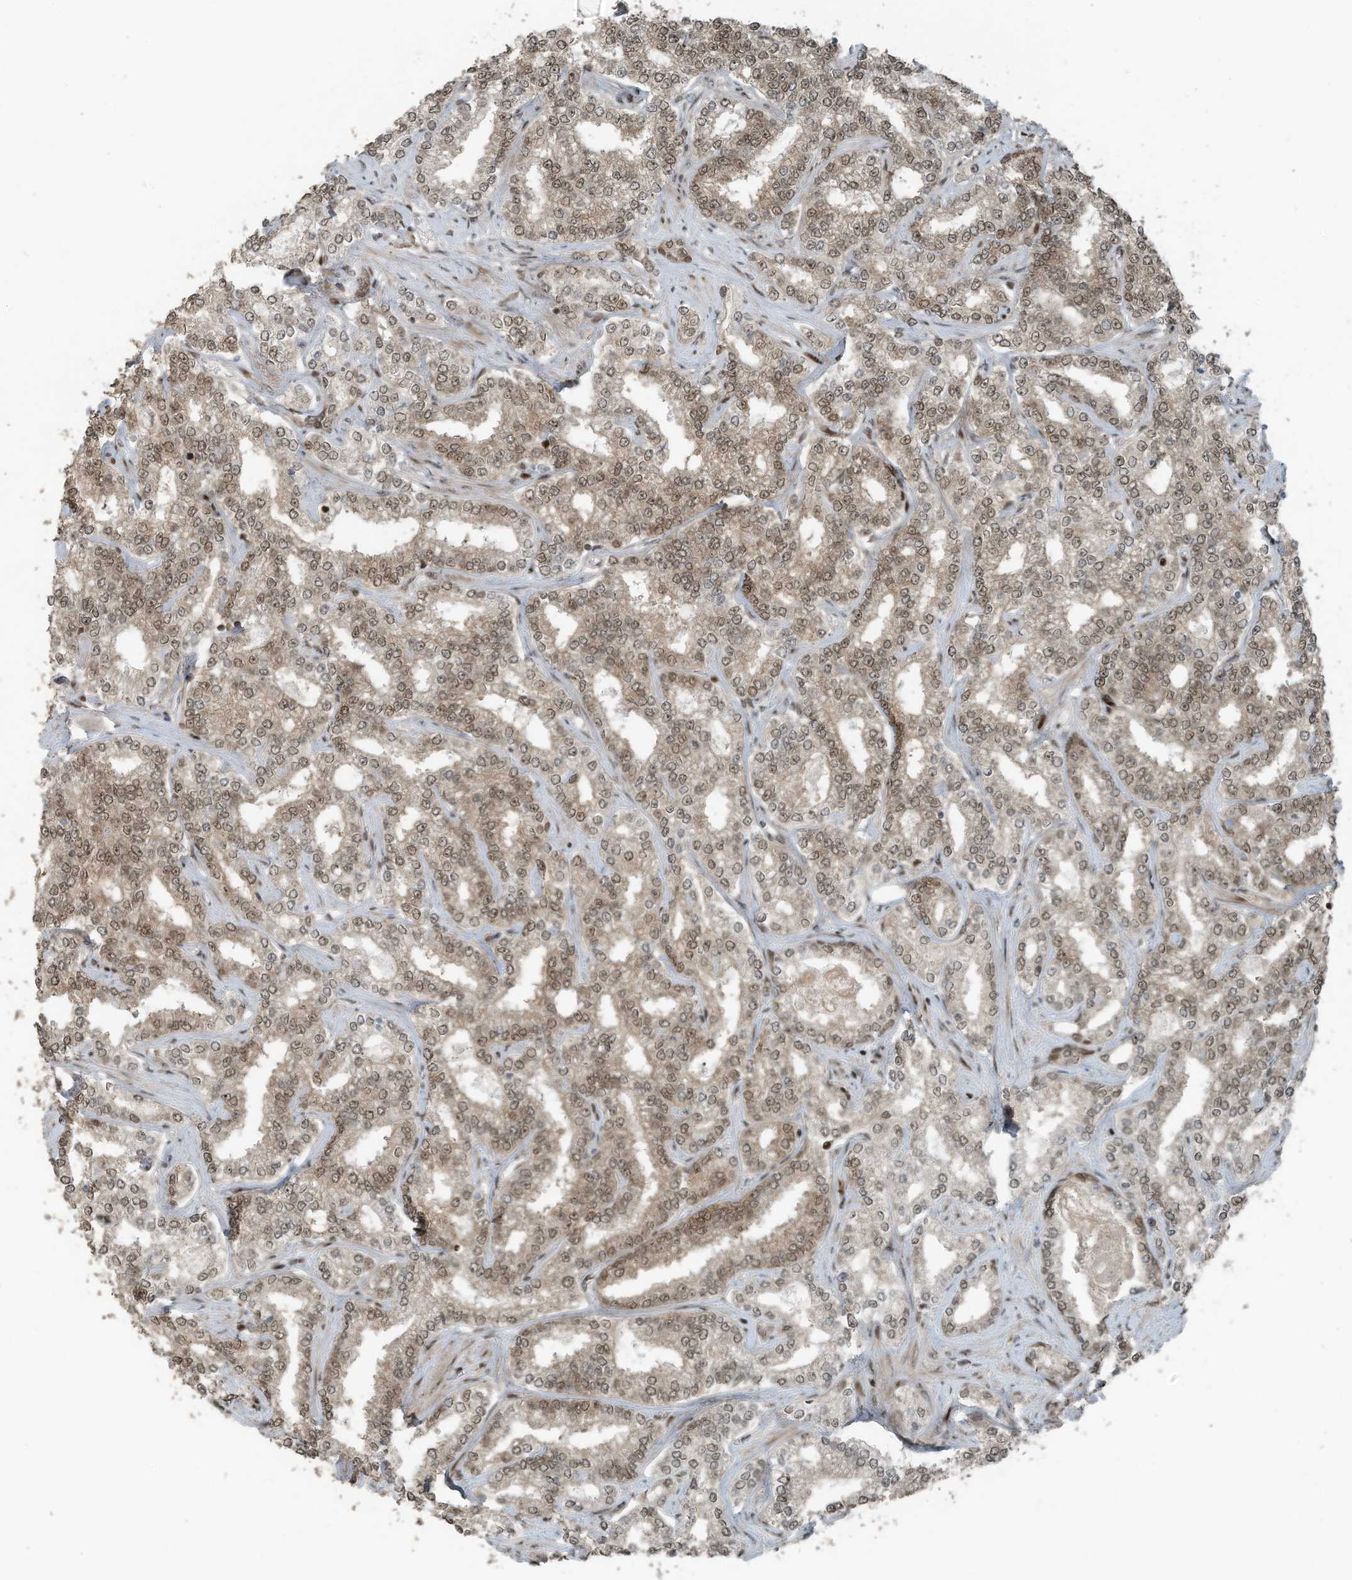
{"staining": {"intensity": "weak", "quantity": ">75%", "location": "nuclear"}, "tissue": "prostate cancer", "cell_type": "Tumor cells", "image_type": "cancer", "snomed": [{"axis": "morphology", "description": "Normal tissue, NOS"}, {"axis": "morphology", "description": "Adenocarcinoma, High grade"}, {"axis": "topography", "description": "Prostate"}], "caption": "Immunohistochemical staining of human prostate cancer reveals low levels of weak nuclear protein staining in approximately >75% of tumor cells.", "gene": "PCNP", "patient": {"sex": "male", "age": 83}}